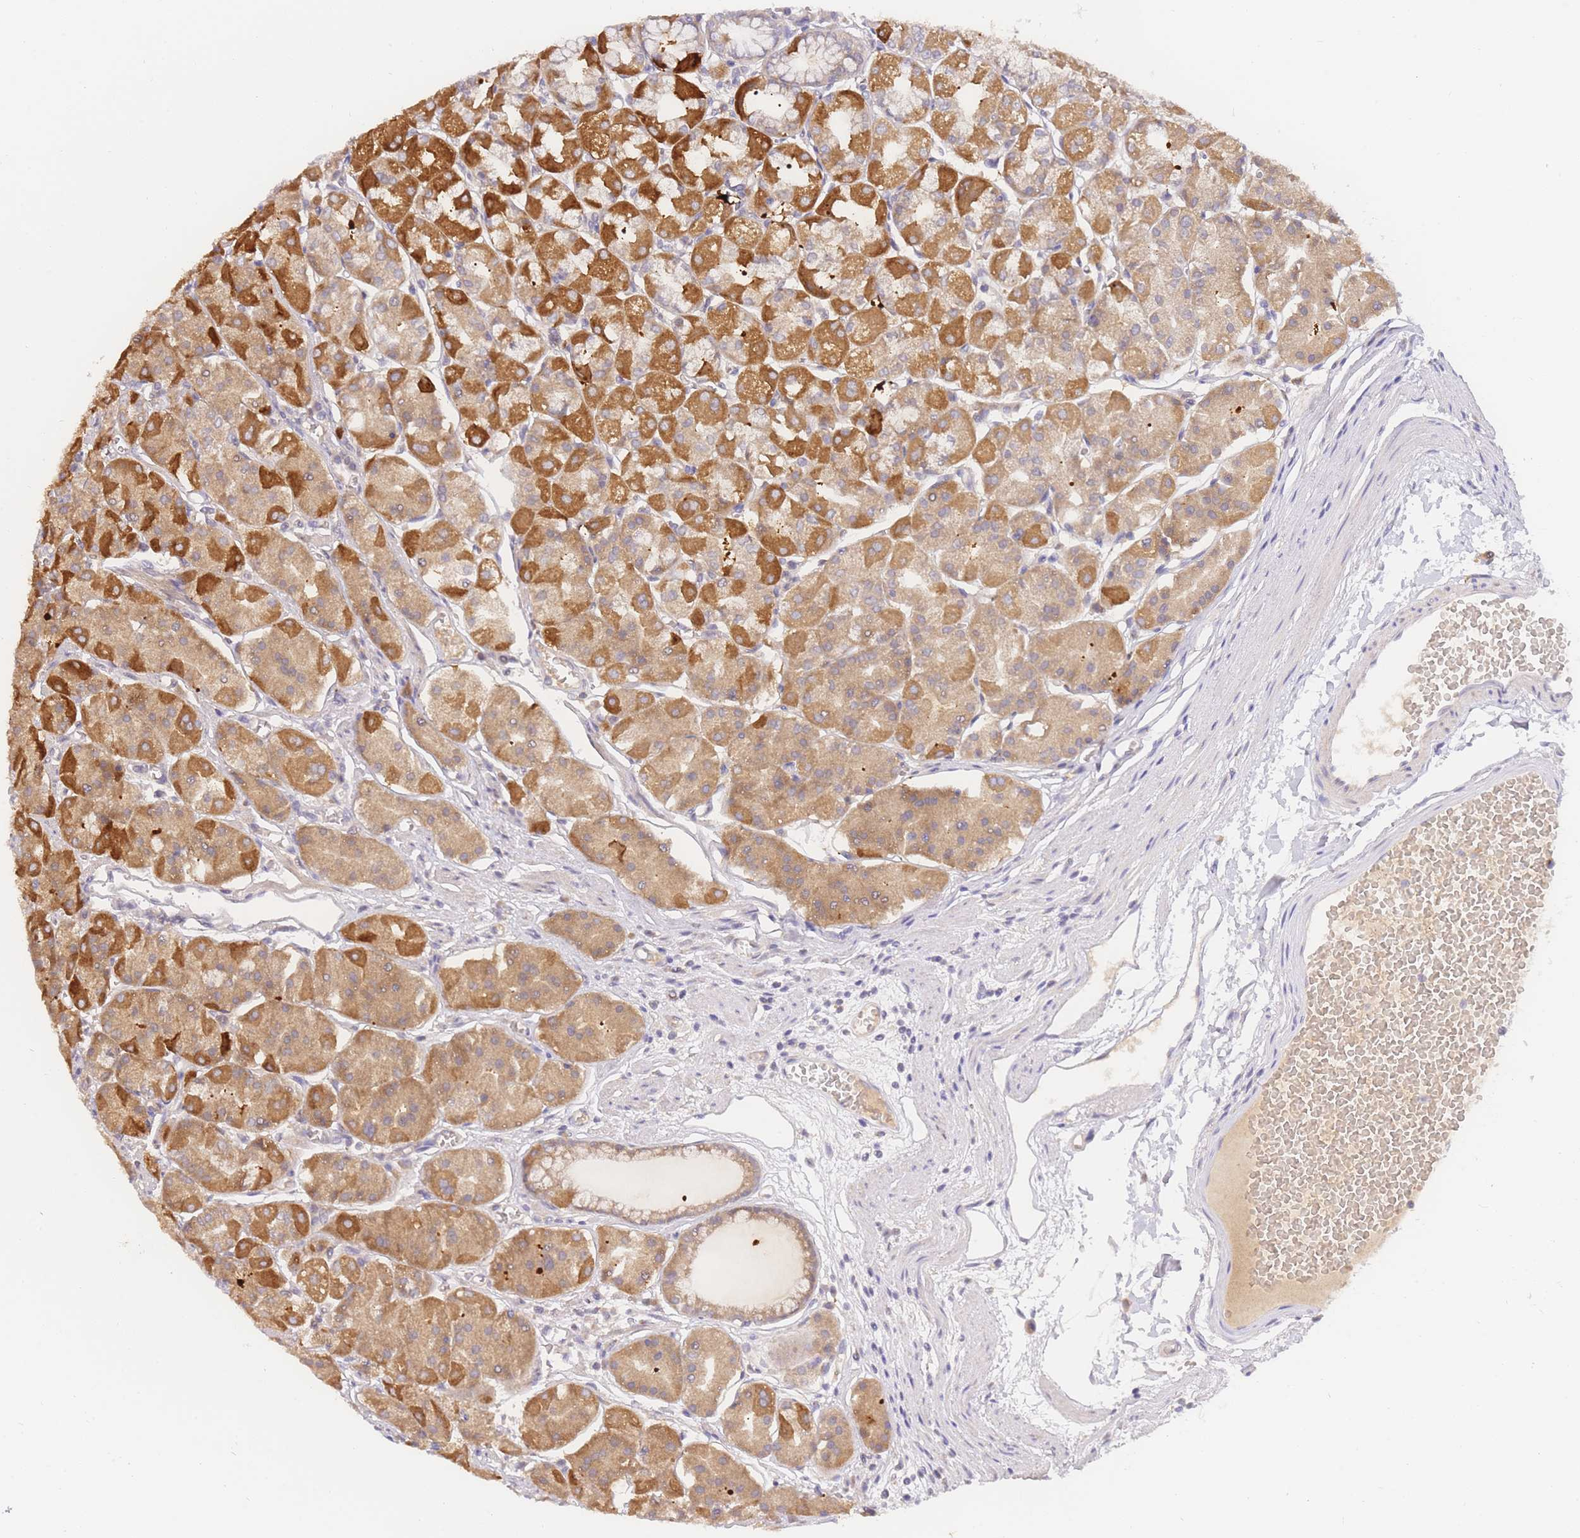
{"staining": {"intensity": "strong", "quantity": "25%-75%", "location": "cytoplasmic/membranous"}, "tissue": "stomach", "cell_type": "Glandular cells", "image_type": "normal", "snomed": [{"axis": "morphology", "description": "Normal tissue, NOS"}, {"axis": "topography", "description": "Stomach"}], "caption": "Immunohistochemical staining of unremarkable stomach displays strong cytoplasmic/membranous protein expression in approximately 25%-75% of glandular cells. (DAB (3,3'-diaminobenzidine) = brown stain, brightfield microscopy at high magnification).", "gene": "ZNF577", "patient": {"sex": "male", "age": 55}}